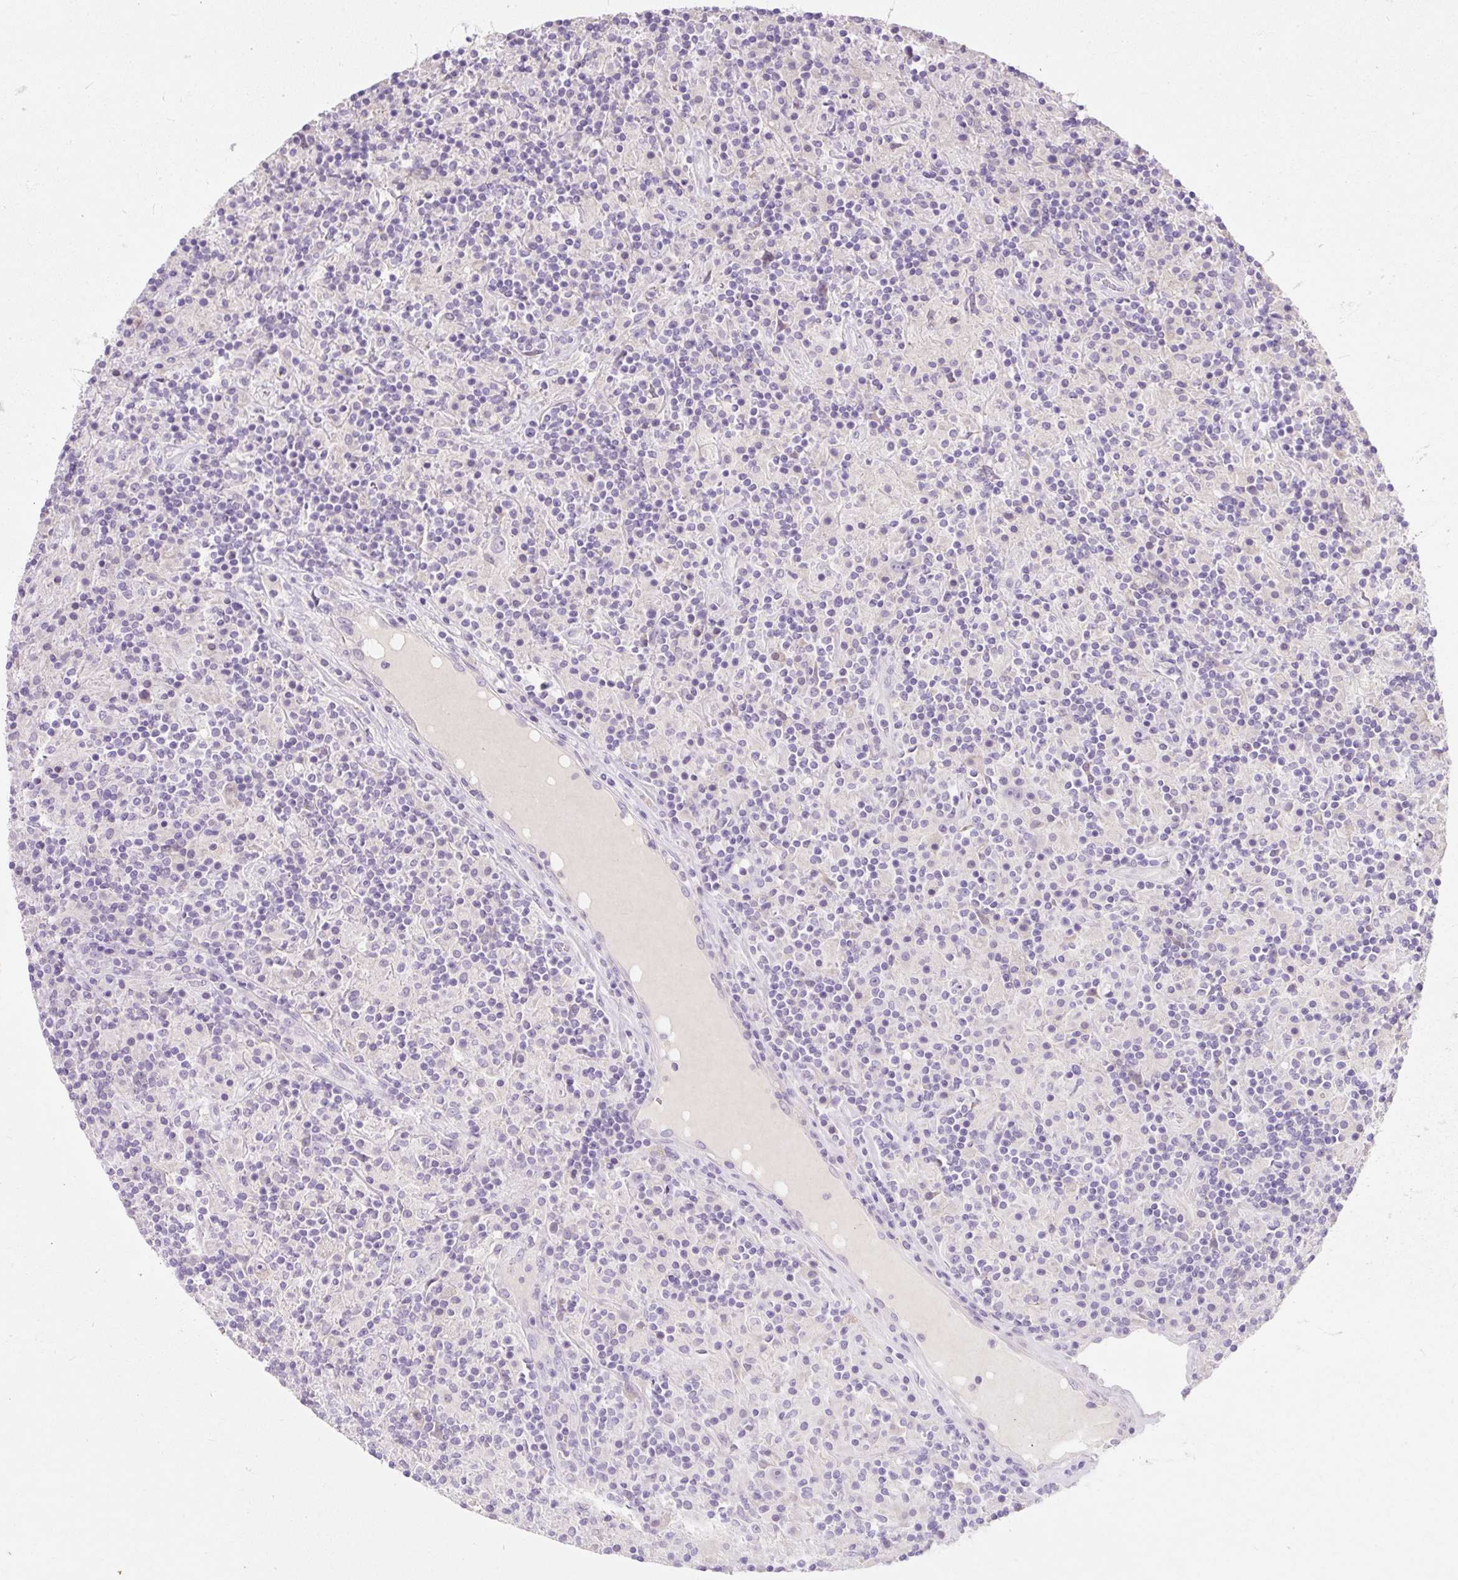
{"staining": {"intensity": "negative", "quantity": "none", "location": "none"}, "tissue": "lymphoma", "cell_type": "Tumor cells", "image_type": "cancer", "snomed": [{"axis": "morphology", "description": "Hodgkin's disease, NOS"}, {"axis": "topography", "description": "Lymph node"}], "caption": "Image shows no significant protein staining in tumor cells of lymphoma.", "gene": "SUSD5", "patient": {"sex": "male", "age": 70}}